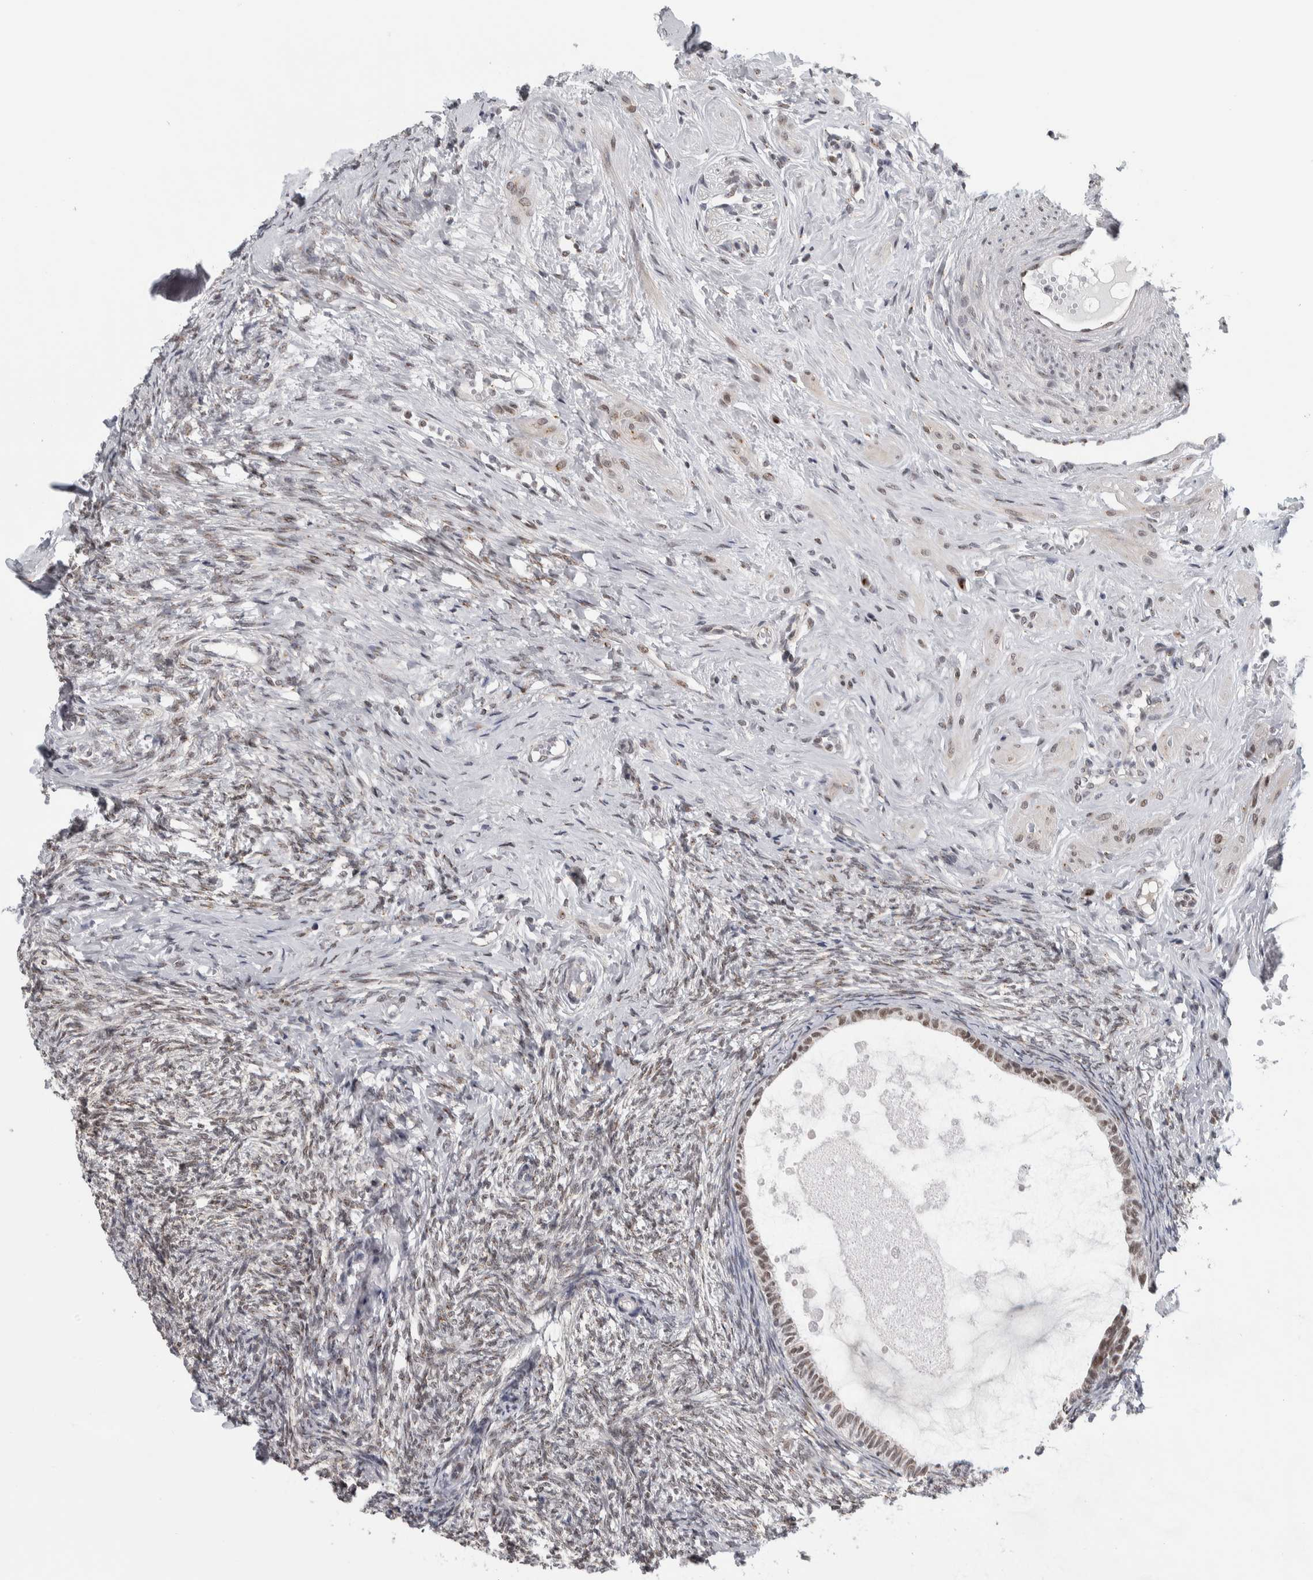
{"staining": {"intensity": "weak", "quantity": "<25%", "location": "nuclear"}, "tissue": "ovary", "cell_type": "Ovarian stroma cells", "image_type": "normal", "snomed": [{"axis": "morphology", "description": "Normal tissue, NOS"}, {"axis": "topography", "description": "Ovary"}], "caption": "Benign ovary was stained to show a protein in brown. There is no significant staining in ovarian stroma cells. (Stains: DAB (3,3'-diaminobenzidine) IHC with hematoxylin counter stain, Microscopy: brightfield microscopy at high magnification).", "gene": "ZMYND8", "patient": {"sex": "female", "age": 41}}